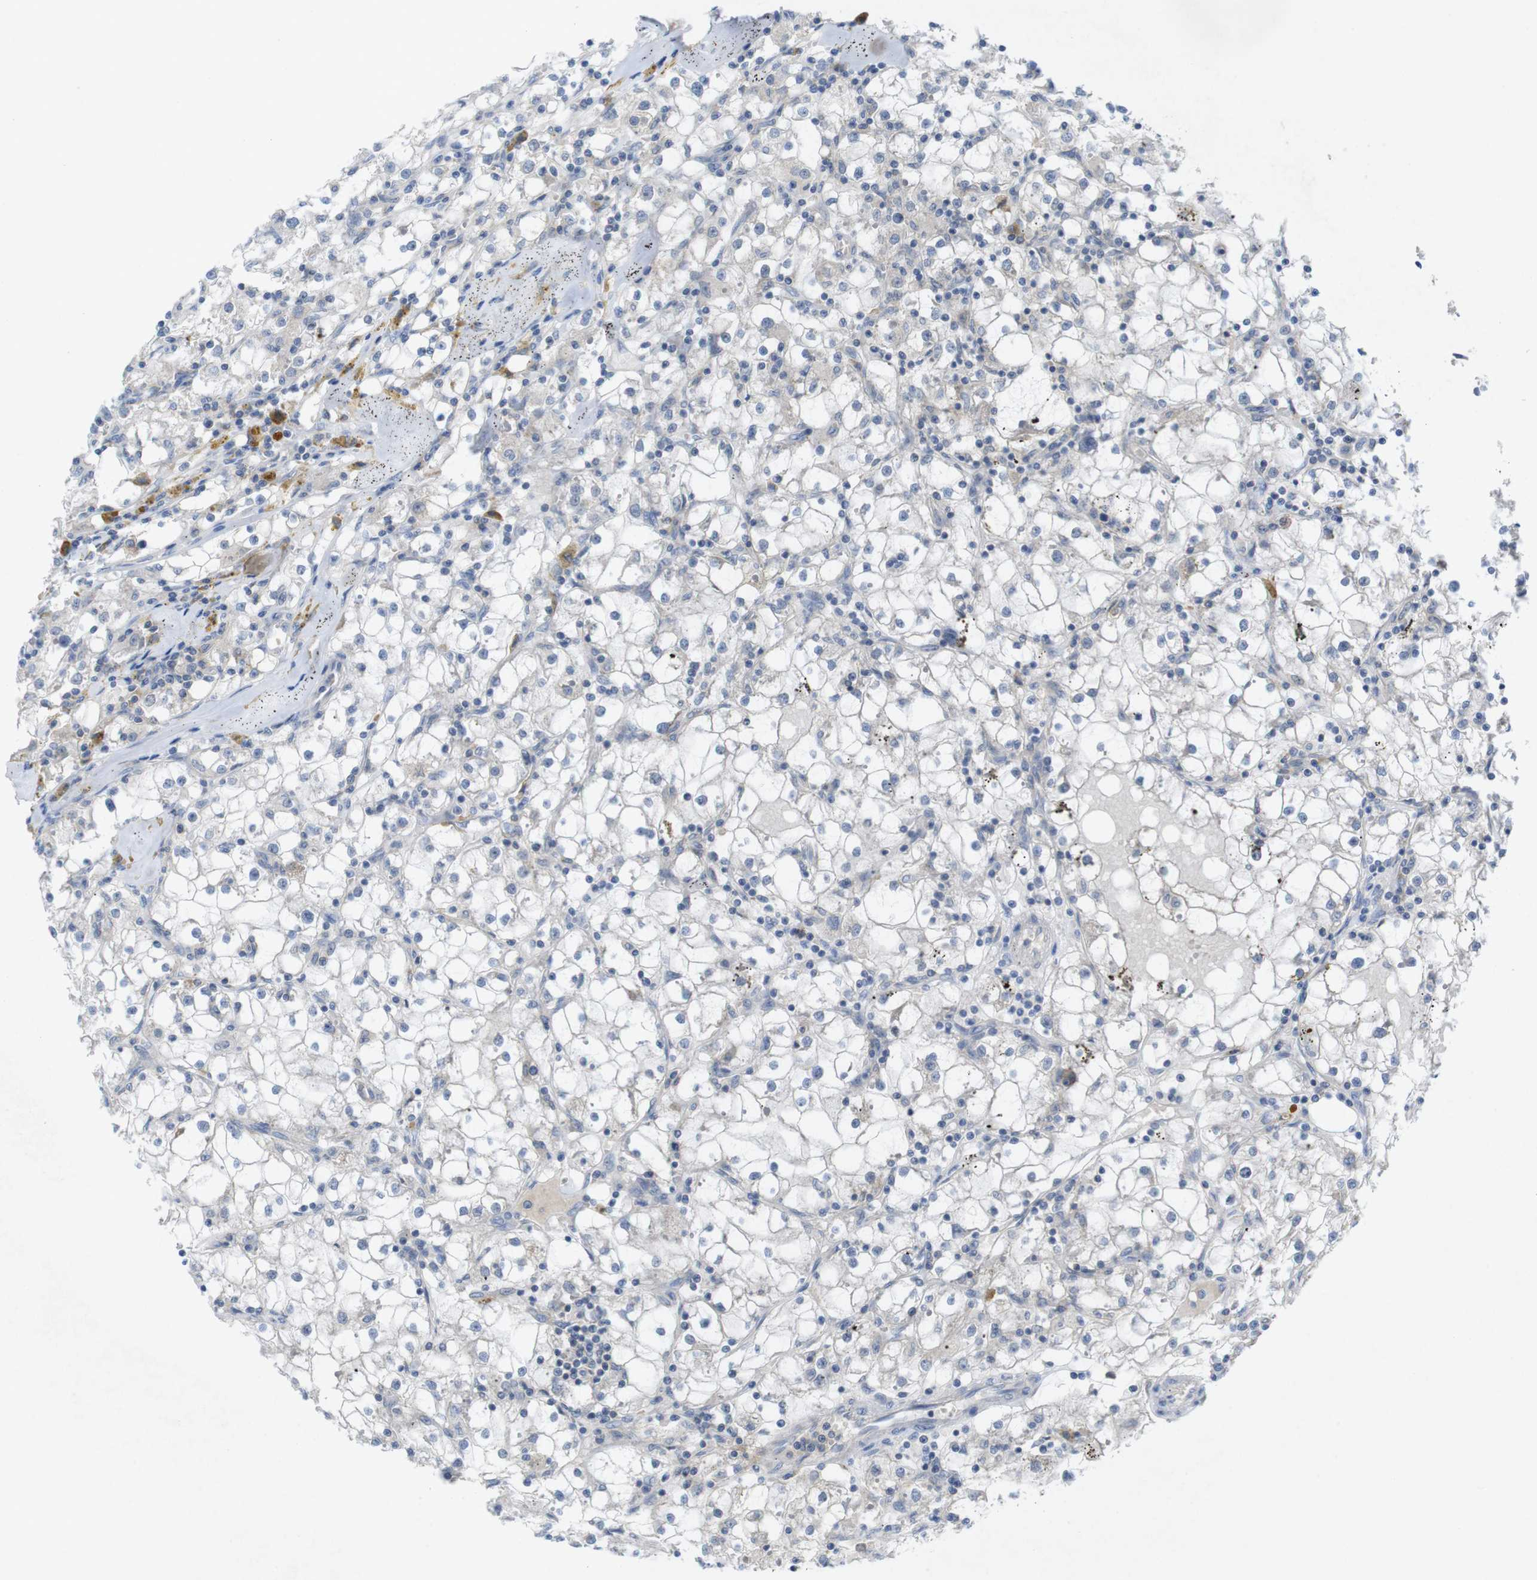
{"staining": {"intensity": "negative", "quantity": "none", "location": "none"}, "tissue": "renal cancer", "cell_type": "Tumor cells", "image_type": "cancer", "snomed": [{"axis": "morphology", "description": "Adenocarcinoma, NOS"}, {"axis": "topography", "description": "Kidney"}], "caption": "IHC histopathology image of human renal cancer (adenocarcinoma) stained for a protein (brown), which exhibits no positivity in tumor cells. (DAB IHC, high magnification).", "gene": "SLAMF7", "patient": {"sex": "male", "age": 56}}